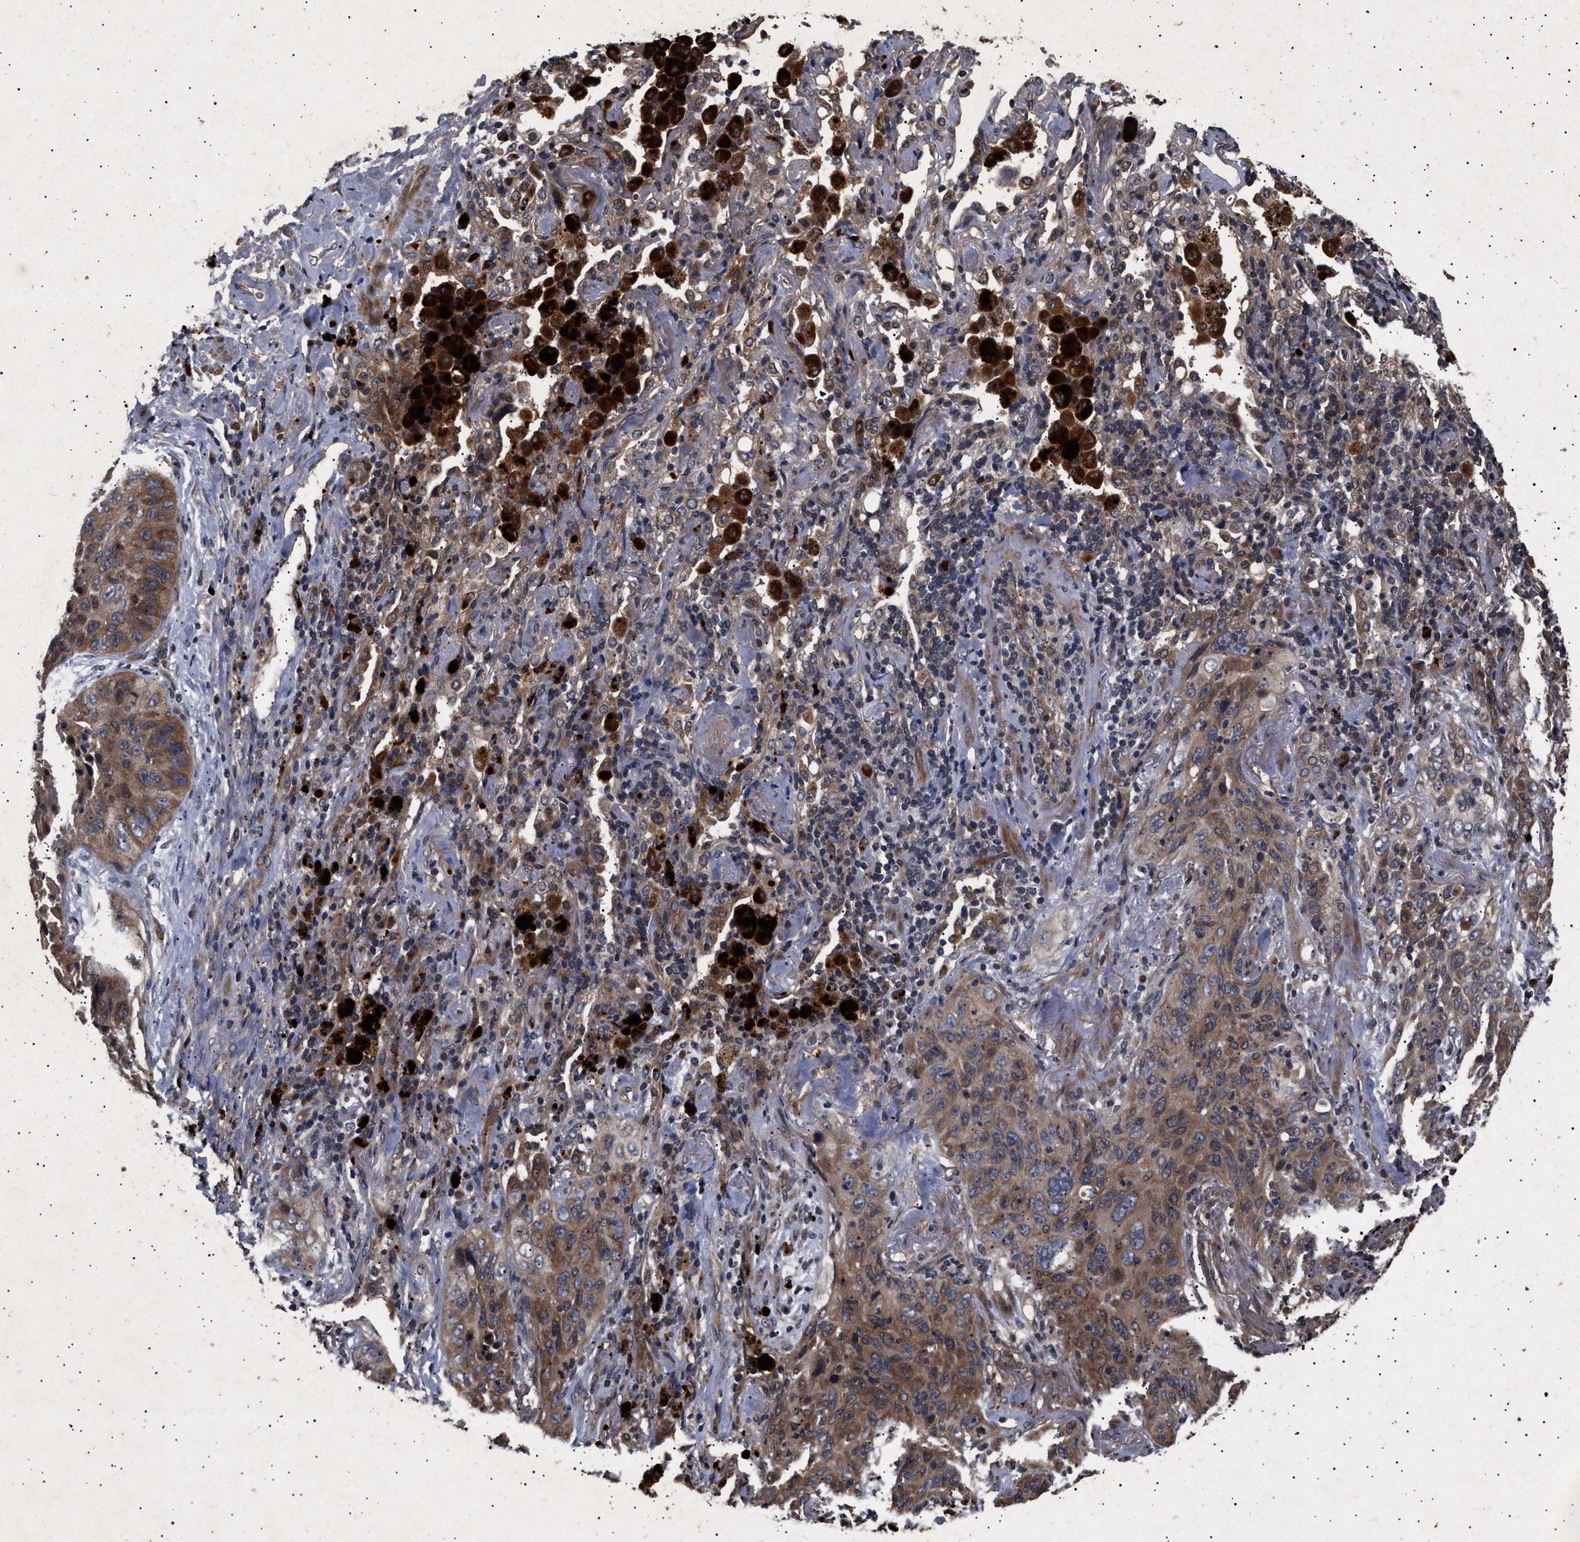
{"staining": {"intensity": "moderate", "quantity": ">75%", "location": "cytoplasmic/membranous"}, "tissue": "lung cancer", "cell_type": "Tumor cells", "image_type": "cancer", "snomed": [{"axis": "morphology", "description": "Squamous cell carcinoma, NOS"}, {"axis": "topography", "description": "Lung"}], "caption": "Lung cancer tissue demonstrates moderate cytoplasmic/membranous positivity in approximately >75% of tumor cells, visualized by immunohistochemistry. (Stains: DAB in brown, nuclei in blue, Microscopy: brightfield microscopy at high magnification).", "gene": "ITGB5", "patient": {"sex": "female", "age": 67}}